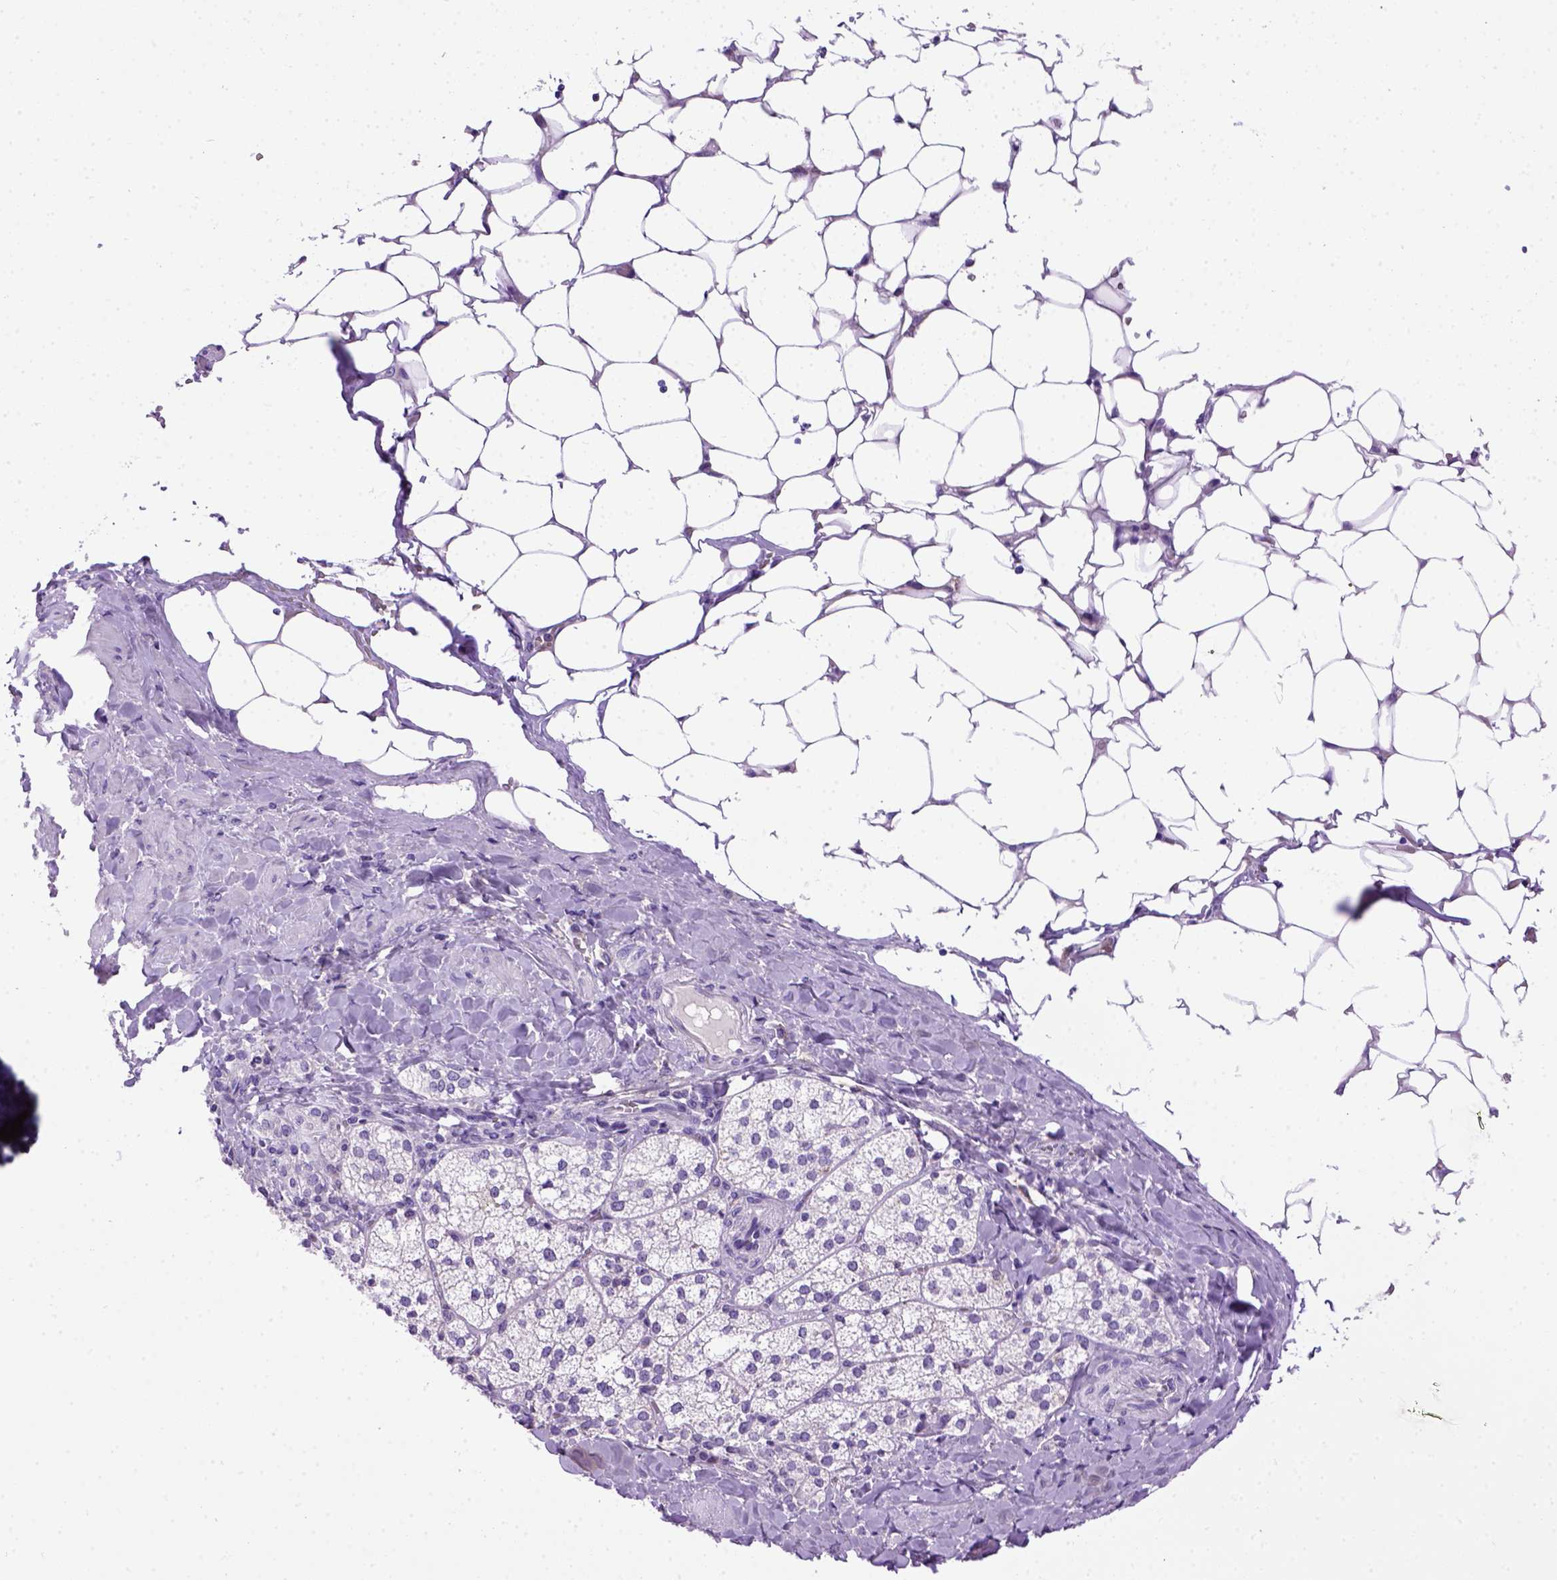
{"staining": {"intensity": "negative", "quantity": "none", "location": "none"}, "tissue": "adrenal gland", "cell_type": "Glandular cells", "image_type": "normal", "snomed": [{"axis": "morphology", "description": "Normal tissue, NOS"}, {"axis": "topography", "description": "Adrenal gland"}], "caption": "High power microscopy histopathology image of an IHC photomicrograph of benign adrenal gland, revealing no significant expression in glandular cells.", "gene": "ITGAX", "patient": {"sex": "male", "age": 53}}